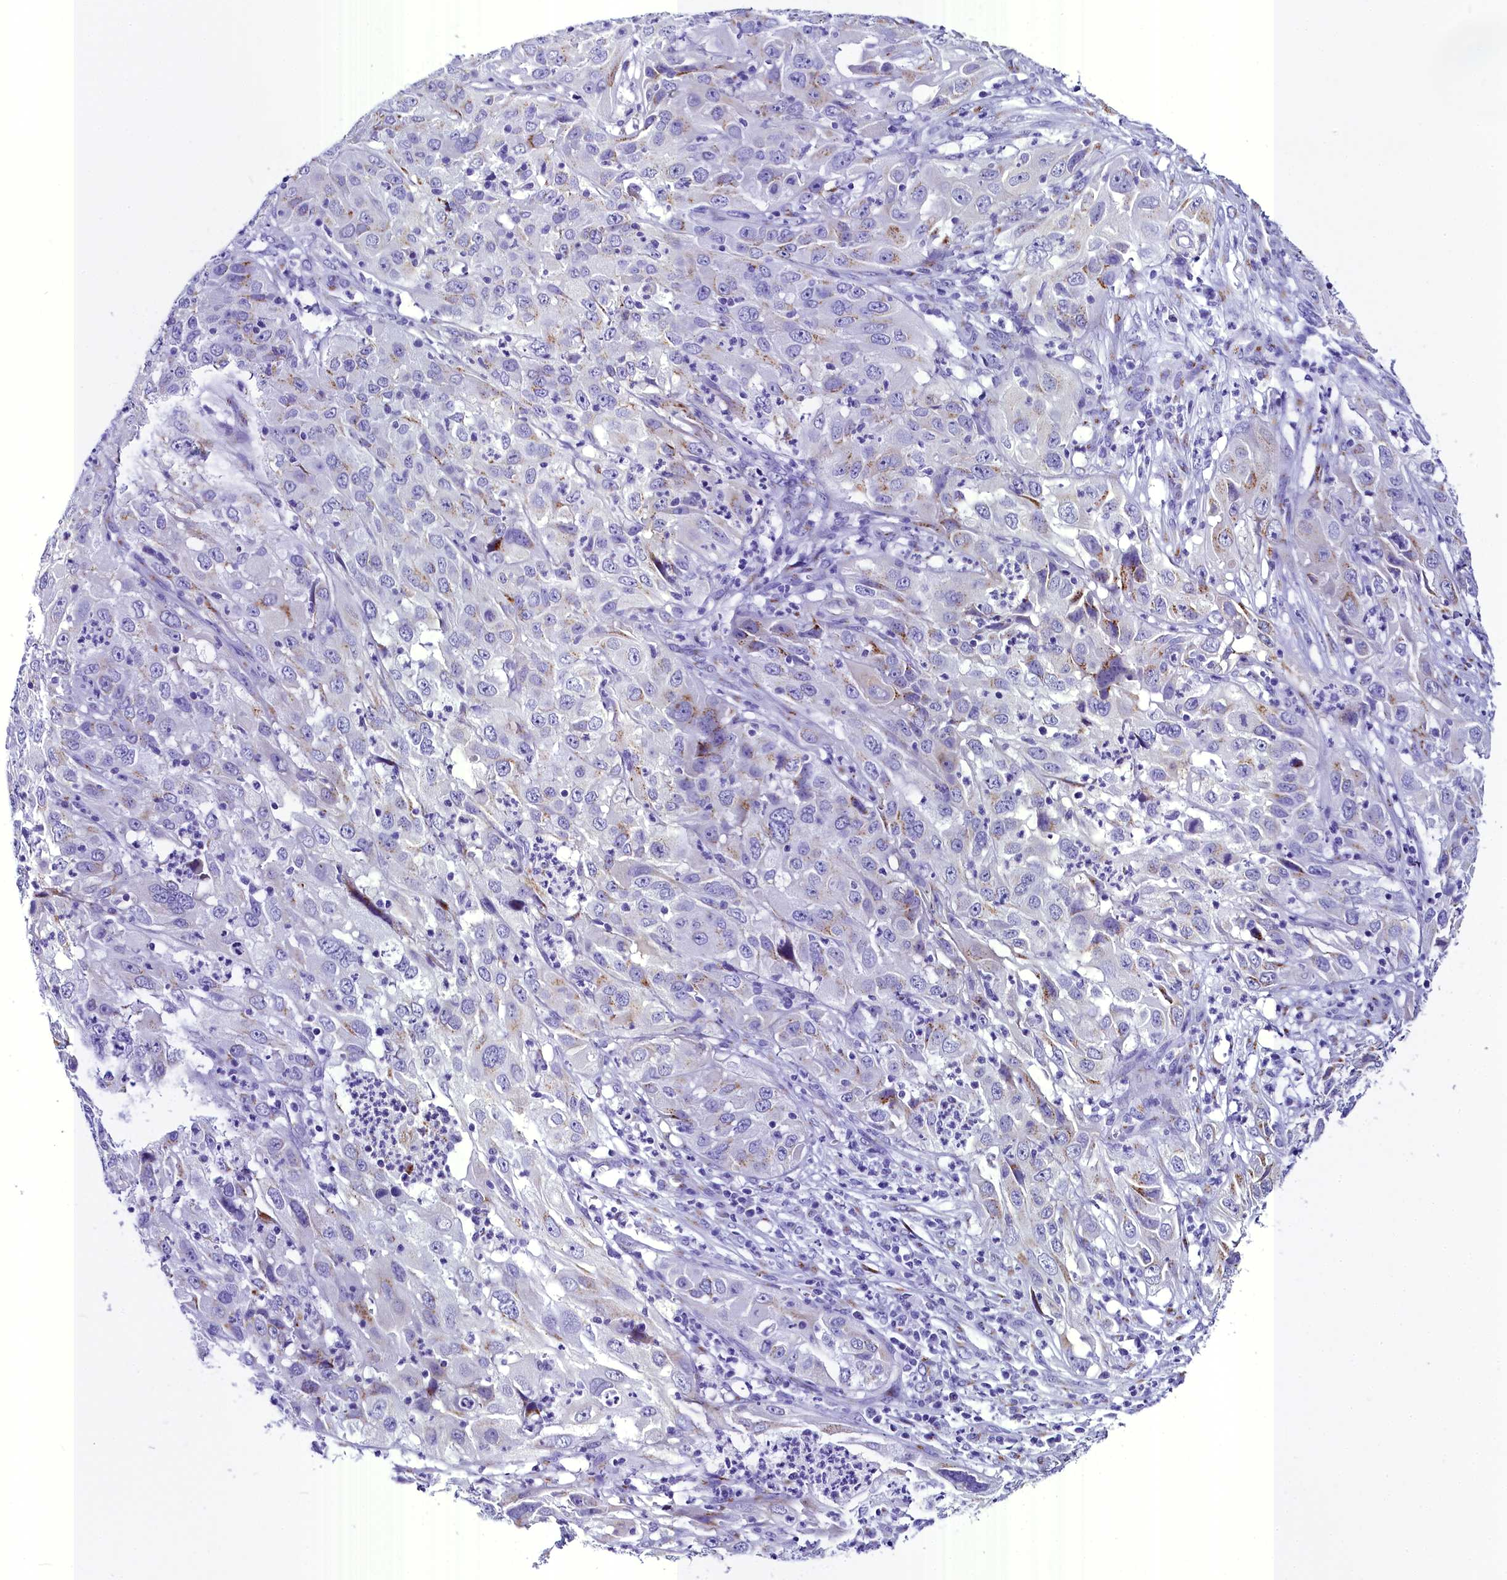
{"staining": {"intensity": "moderate", "quantity": "<25%", "location": "cytoplasmic/membranous"}, "tissue": "cervical cancer", "cell_type": "Tumor cells", "image_type": "cancer", "snomed": [{"axis": "morphology", "description": "Squamous cell carcinoma, NOS"}, {"axis": "topography", "description": "Cervix"}], "caption": "Tumor cells demonstrate low levels of moderate cytoplasmic/membranous expression in about <25% of cells in cervical squamous cell carcinoma.", "gene": "AP3B2", "patient": {"sex": "female", "age": 32}}